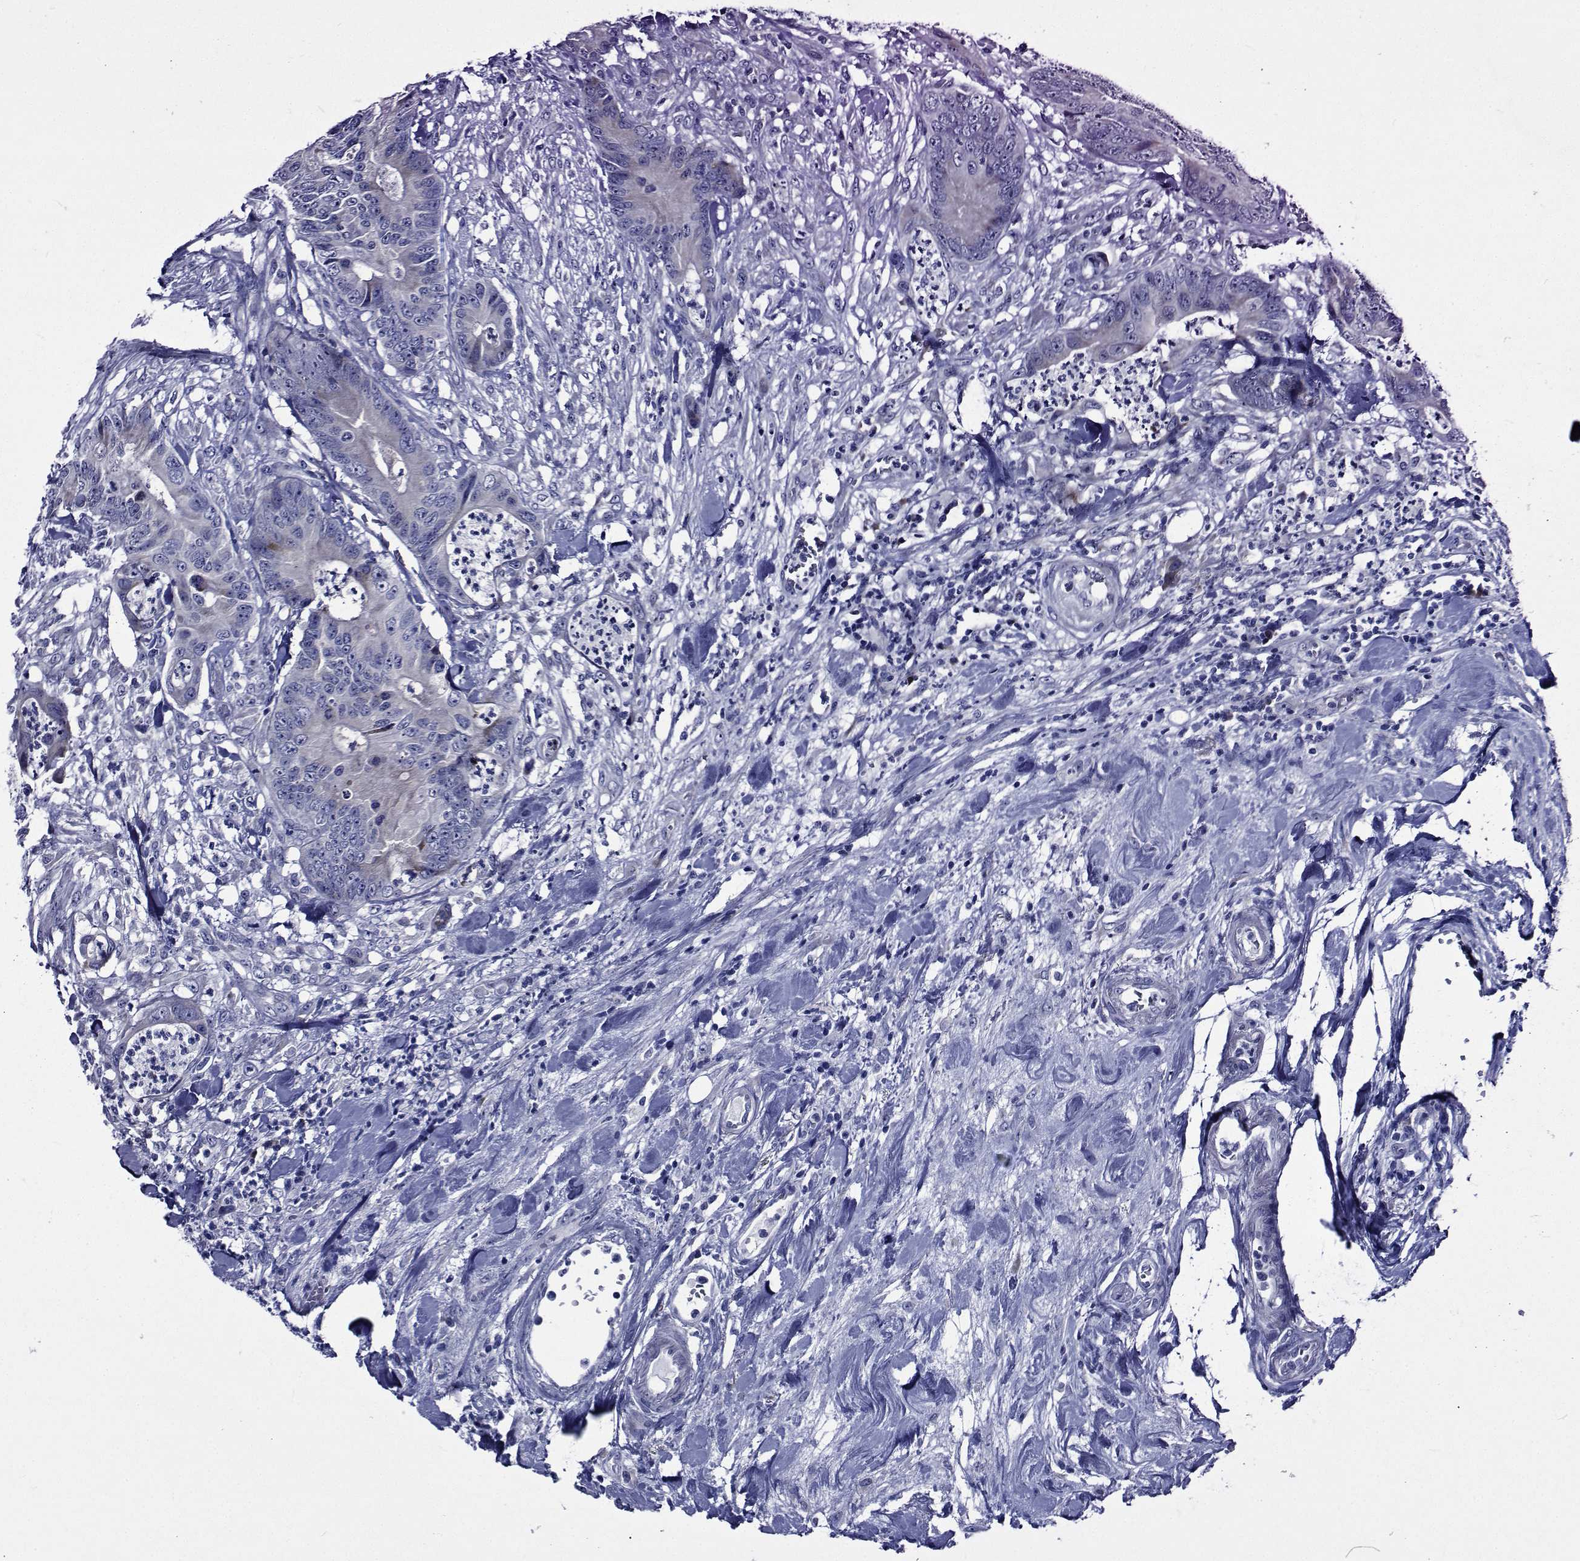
{"staining": {"intensity": "negative", "quantity": "none", "location": "none"}, "tissue": "colorectal cancer", "cell_type": "Tumor cells", "image_type": "cancer", "snomed": [{"axis": "morphology", "description": "Adenocarcinoma, NOS"}, {"axis": "topography", "description": "Colon"}], "caption": "Colorectal adenocarcinoma stained for a protein using IHC displays no expression tumor cells.", "gene": "ROPN1", "patient": {"sex": "male", "age": 84}}